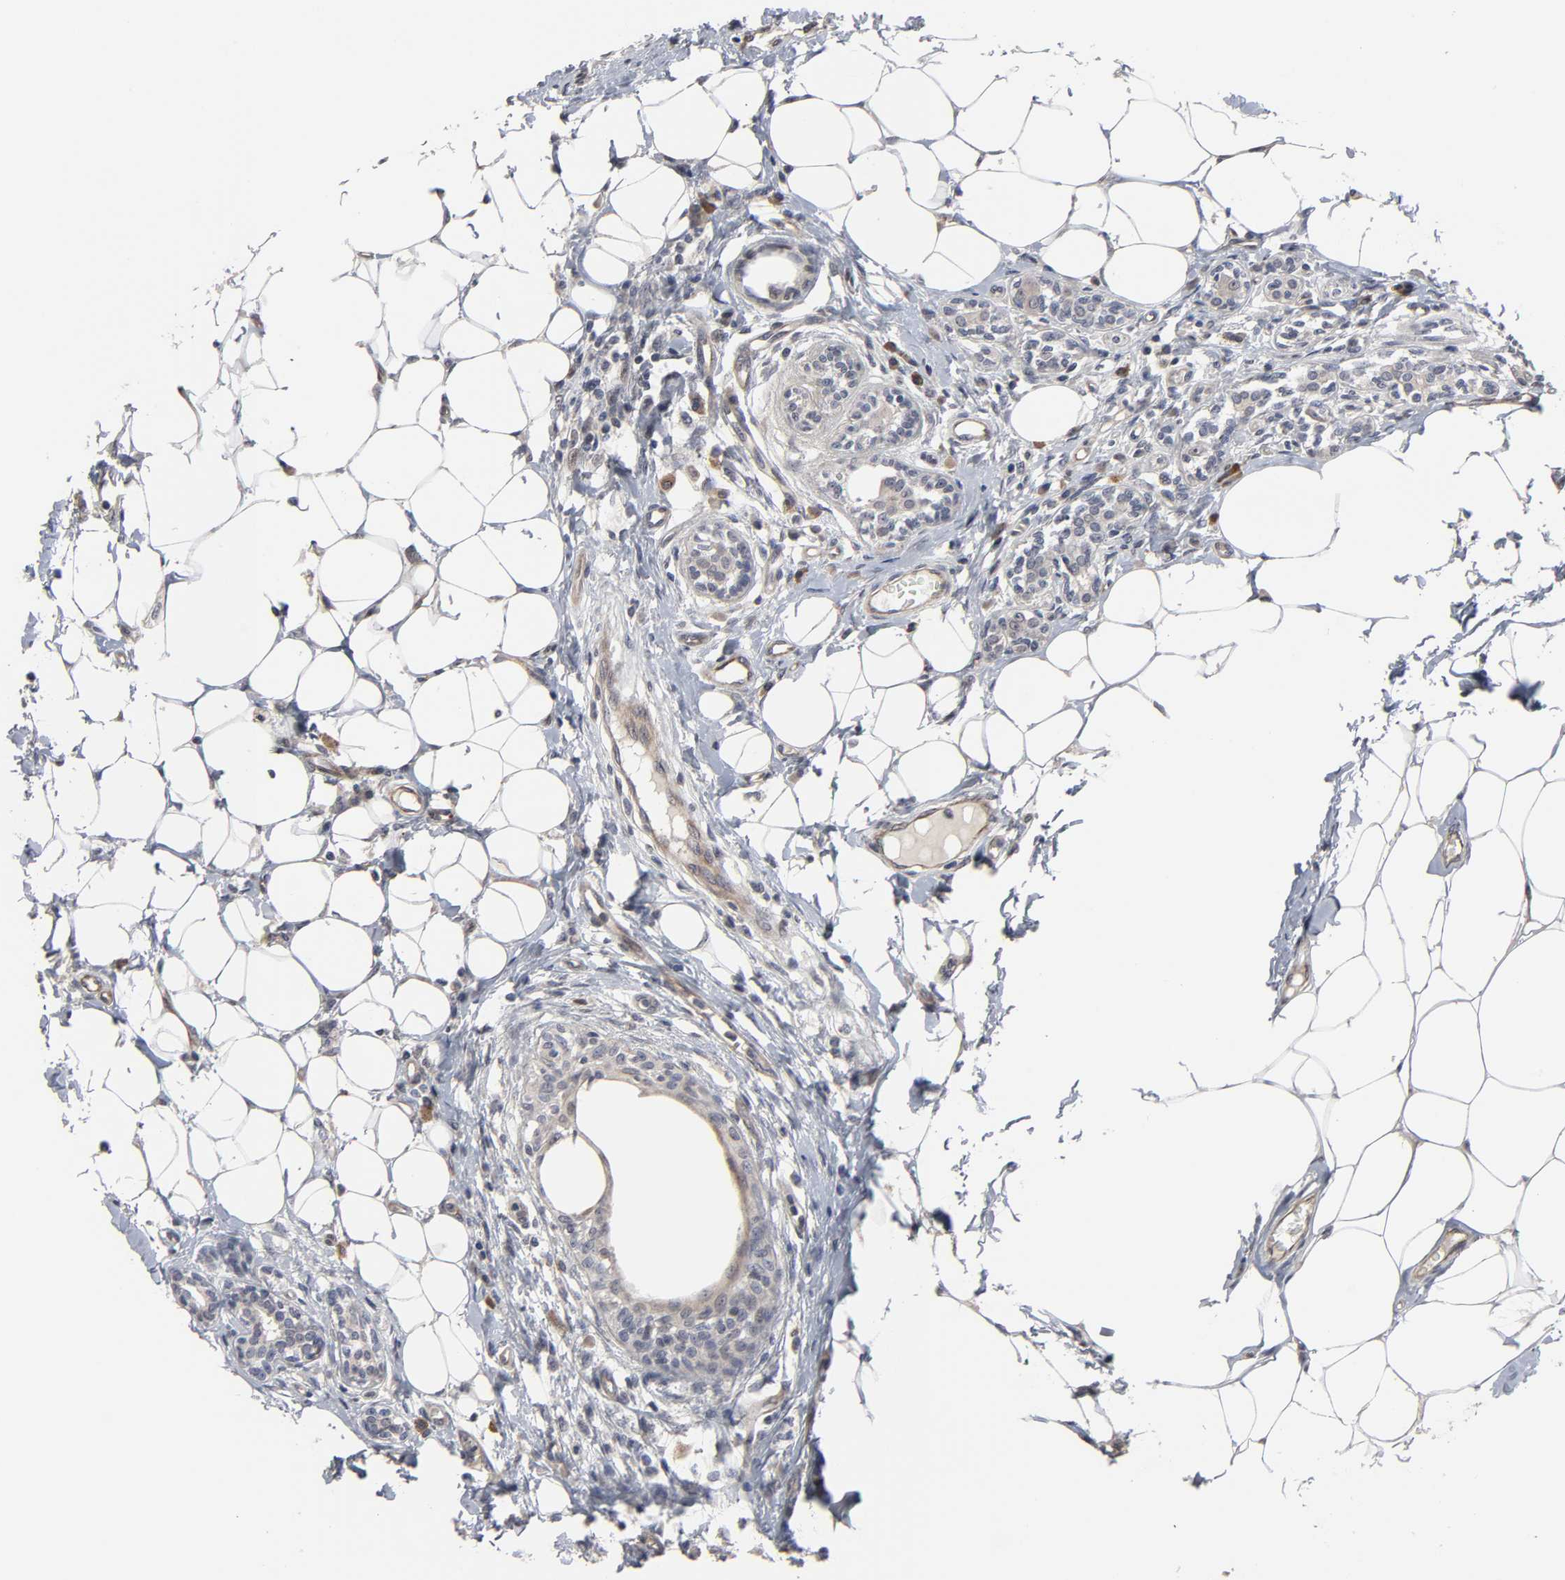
{"staining": {"intensity": "moderate", "quantity": "<25%", "location": "cytoplasmic/membranous"}, "tissue": "breast cancer", "cell_type": "Tumor cells", "image_type": "cancer", "snomed": [{"axis": "morphology", "description": "Duct carcinoma"}, {"axis": "topography", "description": "Breast"}], "caption": "Breast cancer stained with DAB (3,3'-diaminobenzidine) immunohistochemistry displays low levels of moderate cytoplasmic/membranous staining in approximately <25% of tumor cells.", "gene": "HNF4A", "patient": {"sex": "female", "age": 40}}